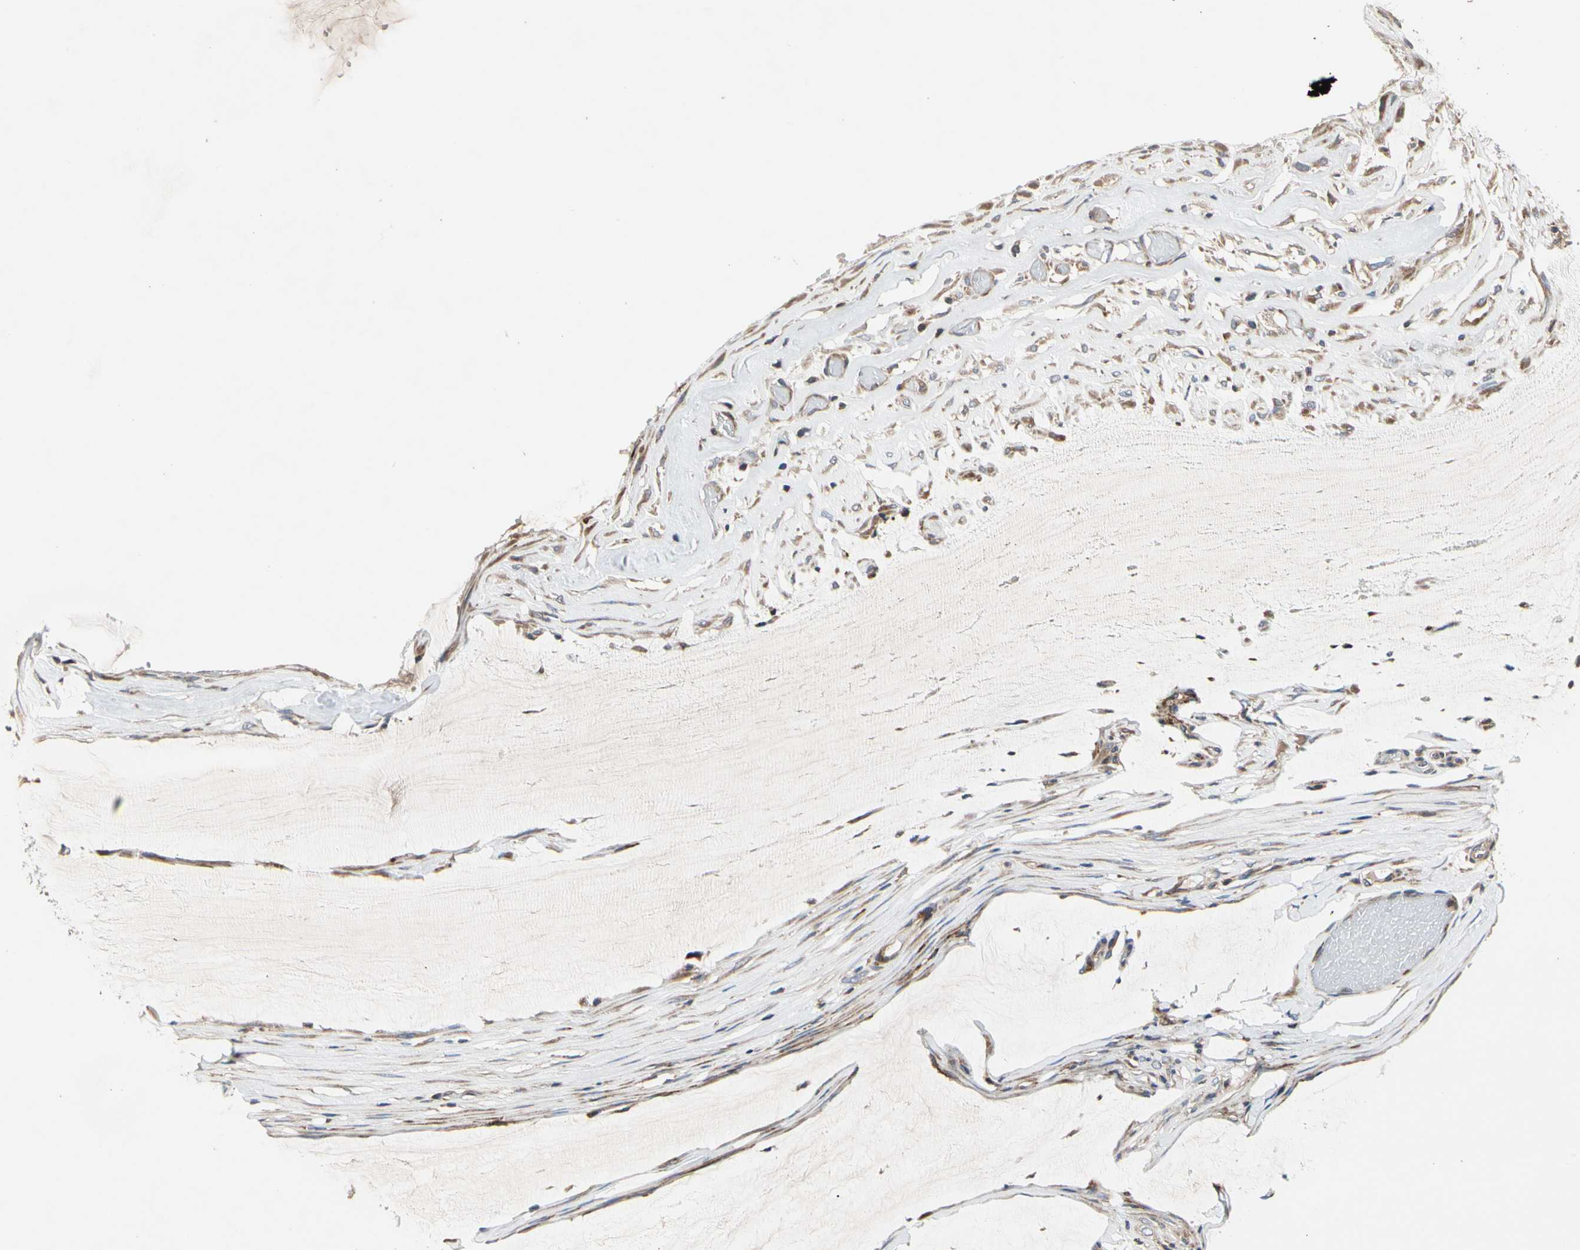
{"staining": {"intensity": "weak", "quantity": ">75%", "location": "cytoplasmic/membranous"}, "tissue": "ovarian cancer", "cell_type": "Tumor cells", "image_type": "cancer", "snomed": [{"axis": "morphology", "description": "Cystadenocarcinoma, mucinous, NOS"}, {"axis": "topography", "description": "Ovary"}], "caption": "Tumor cells exhibit low levels of weak cytoplasmic/membranous staining in about >75% of cells in human ovarian cancer (mucinous cystadenocarcinoma). The staining was performed using DAB (3,3'-diaminobenzidine), with brown indicating positive protein expression. Nuclei are stained blue with hematoxylin.", "gene": "MMEL1", "patient": {"sex": "female", "age": 39}}